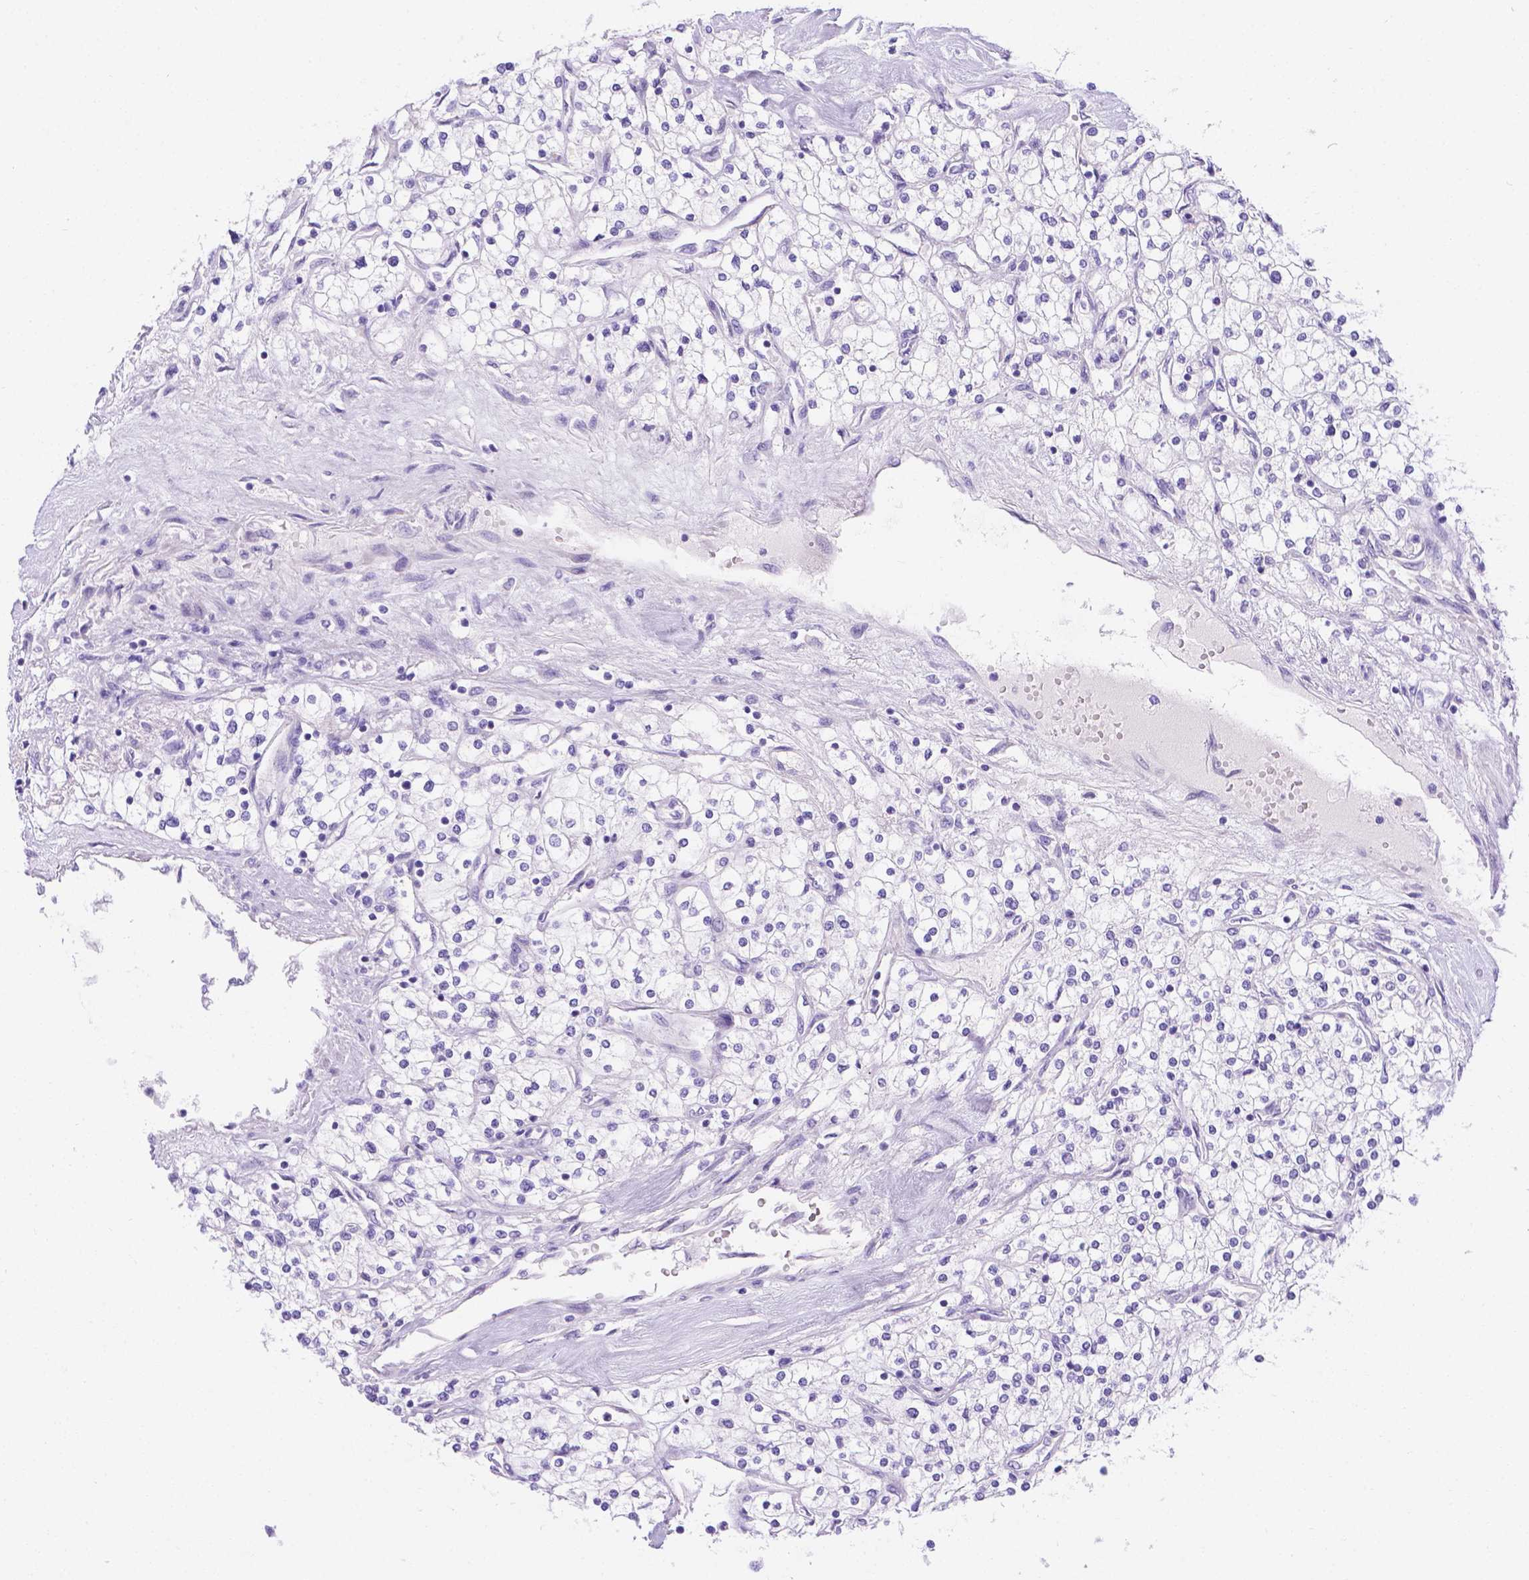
{"staining": {"intensity": "negative", "quantity": "none", "location": "none"}, "tissue": "renal cancer", "cell_type": "Tumor cells", "image_type": "cancer", "snomed": [{"axis": "morphology", "description": "Adenocarcinoma, NOS"}, {"axis": "topography", "description": "Kidney"}], "caption": "Tumor cells are negative for protein expression in human renal cancer. (Stains: DAB (3,3'-diaminobenzidine) IHC with hematoxylin counter stain, Microscopy: brightfield microscopy at high magnification).", "gene": "MLN", "patient": {"sex": "male", "age": 80}}